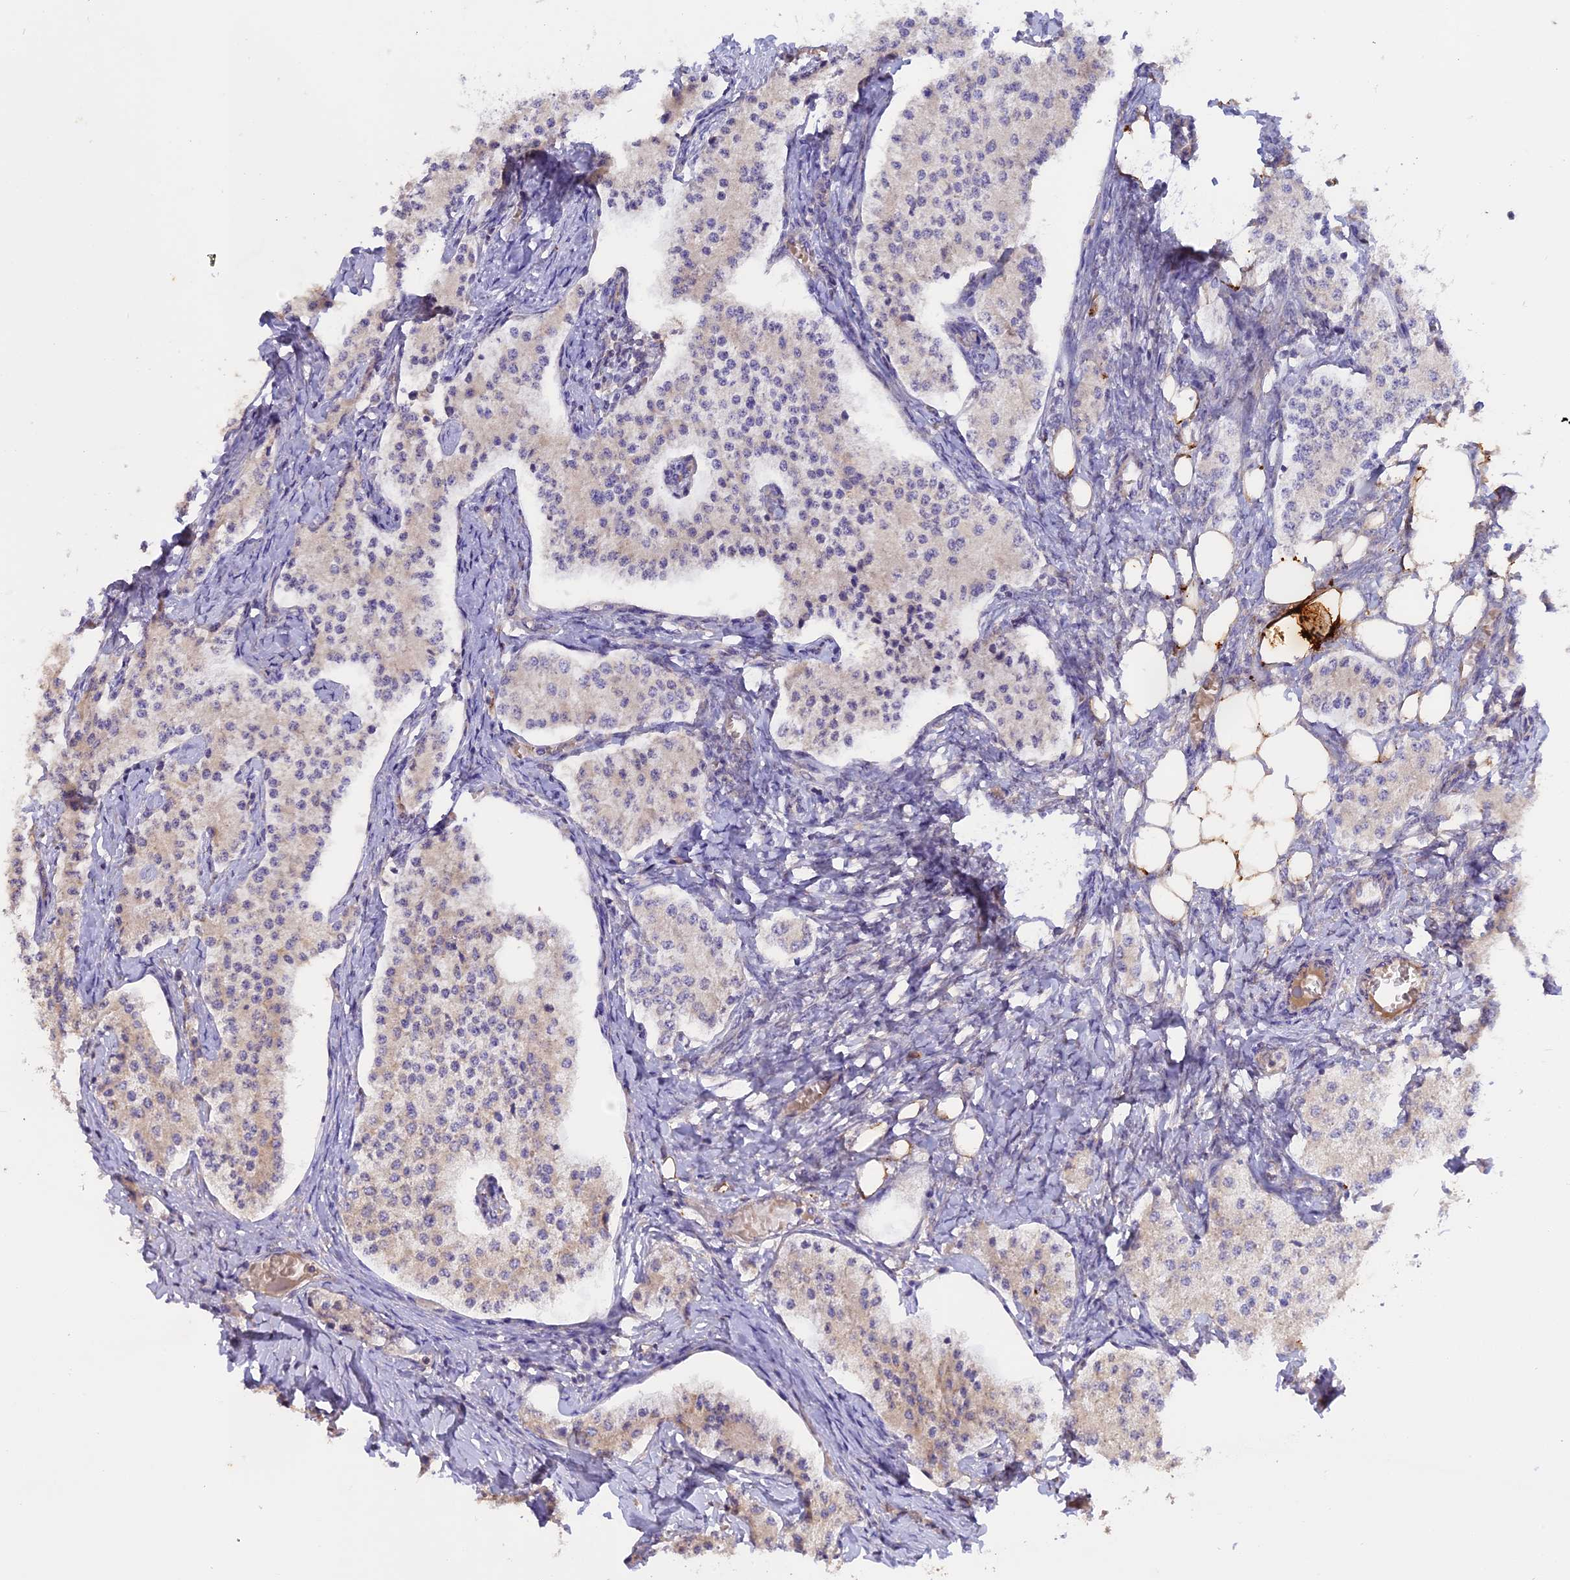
{"staining": {"intensity": "negative", "quantity": "none", "location": "none"}, "tissue": "carcinoid", "cell_type": "Tumor cells", "image_type": "cancer", "snomed": [{"axis": "morphology", "description": "Carcinoid, malignant, NOS"}, {"axis": "topography", "description": "Colon"}], "caption": "The histopathology image exhibits no staining of tumor cells in carcinoid.", "gene": "MEMO1", "patient": {"sex": "female", "age": 52}}